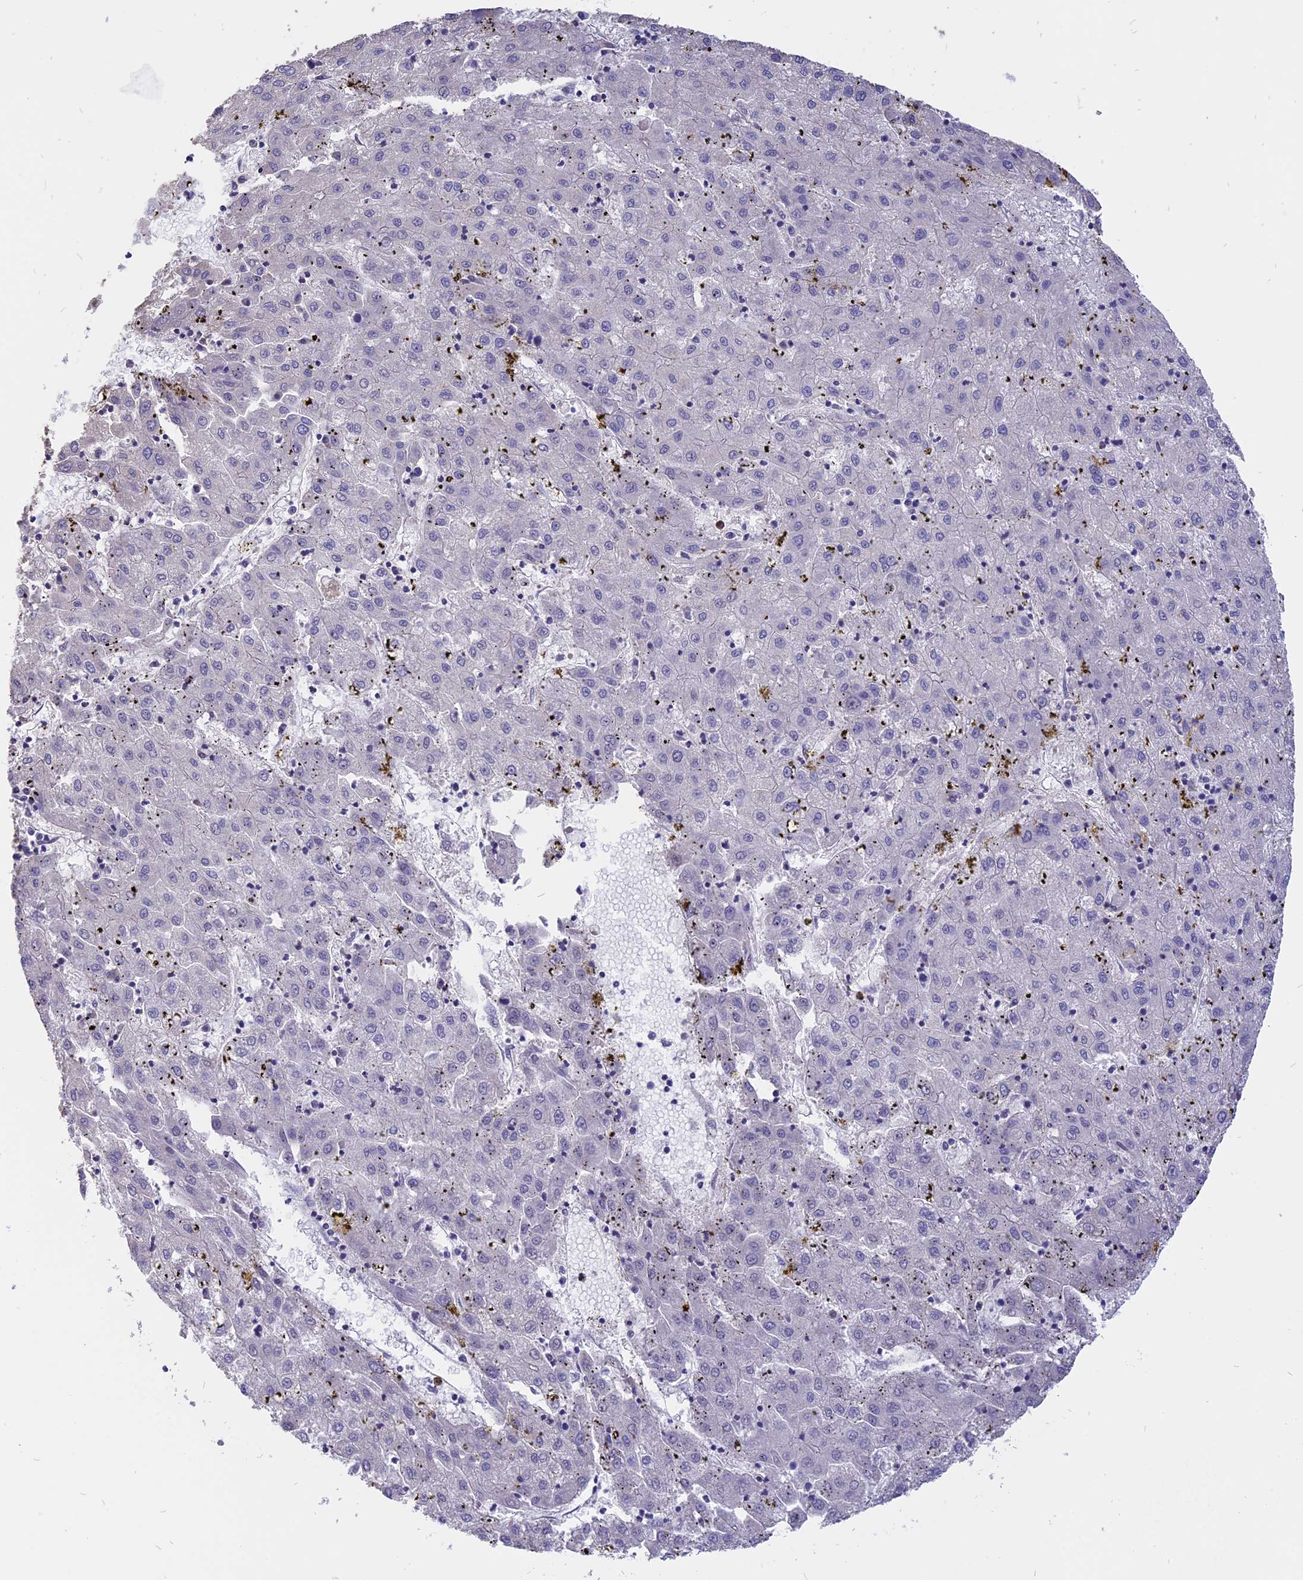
{"staining": {"intensity": "negative", "quantity": "none", "location": "none"}, "tissue": "liver cancer", "cell_type": "Tumor cells", "image_type": "cancer", "snomed": [{"axis": "morphology", "description": "Carcinoma, Hepatocellular, NOS"}, {"axis": "topography", "description": "Liver"}], "caption": "Histopathology image shows no protein expression in tumor cells of liver cancer (hepatocellular carcinoma) tissue.", "gene": "CARMIL2", "patient": {"sex": "male", "age": 72}}